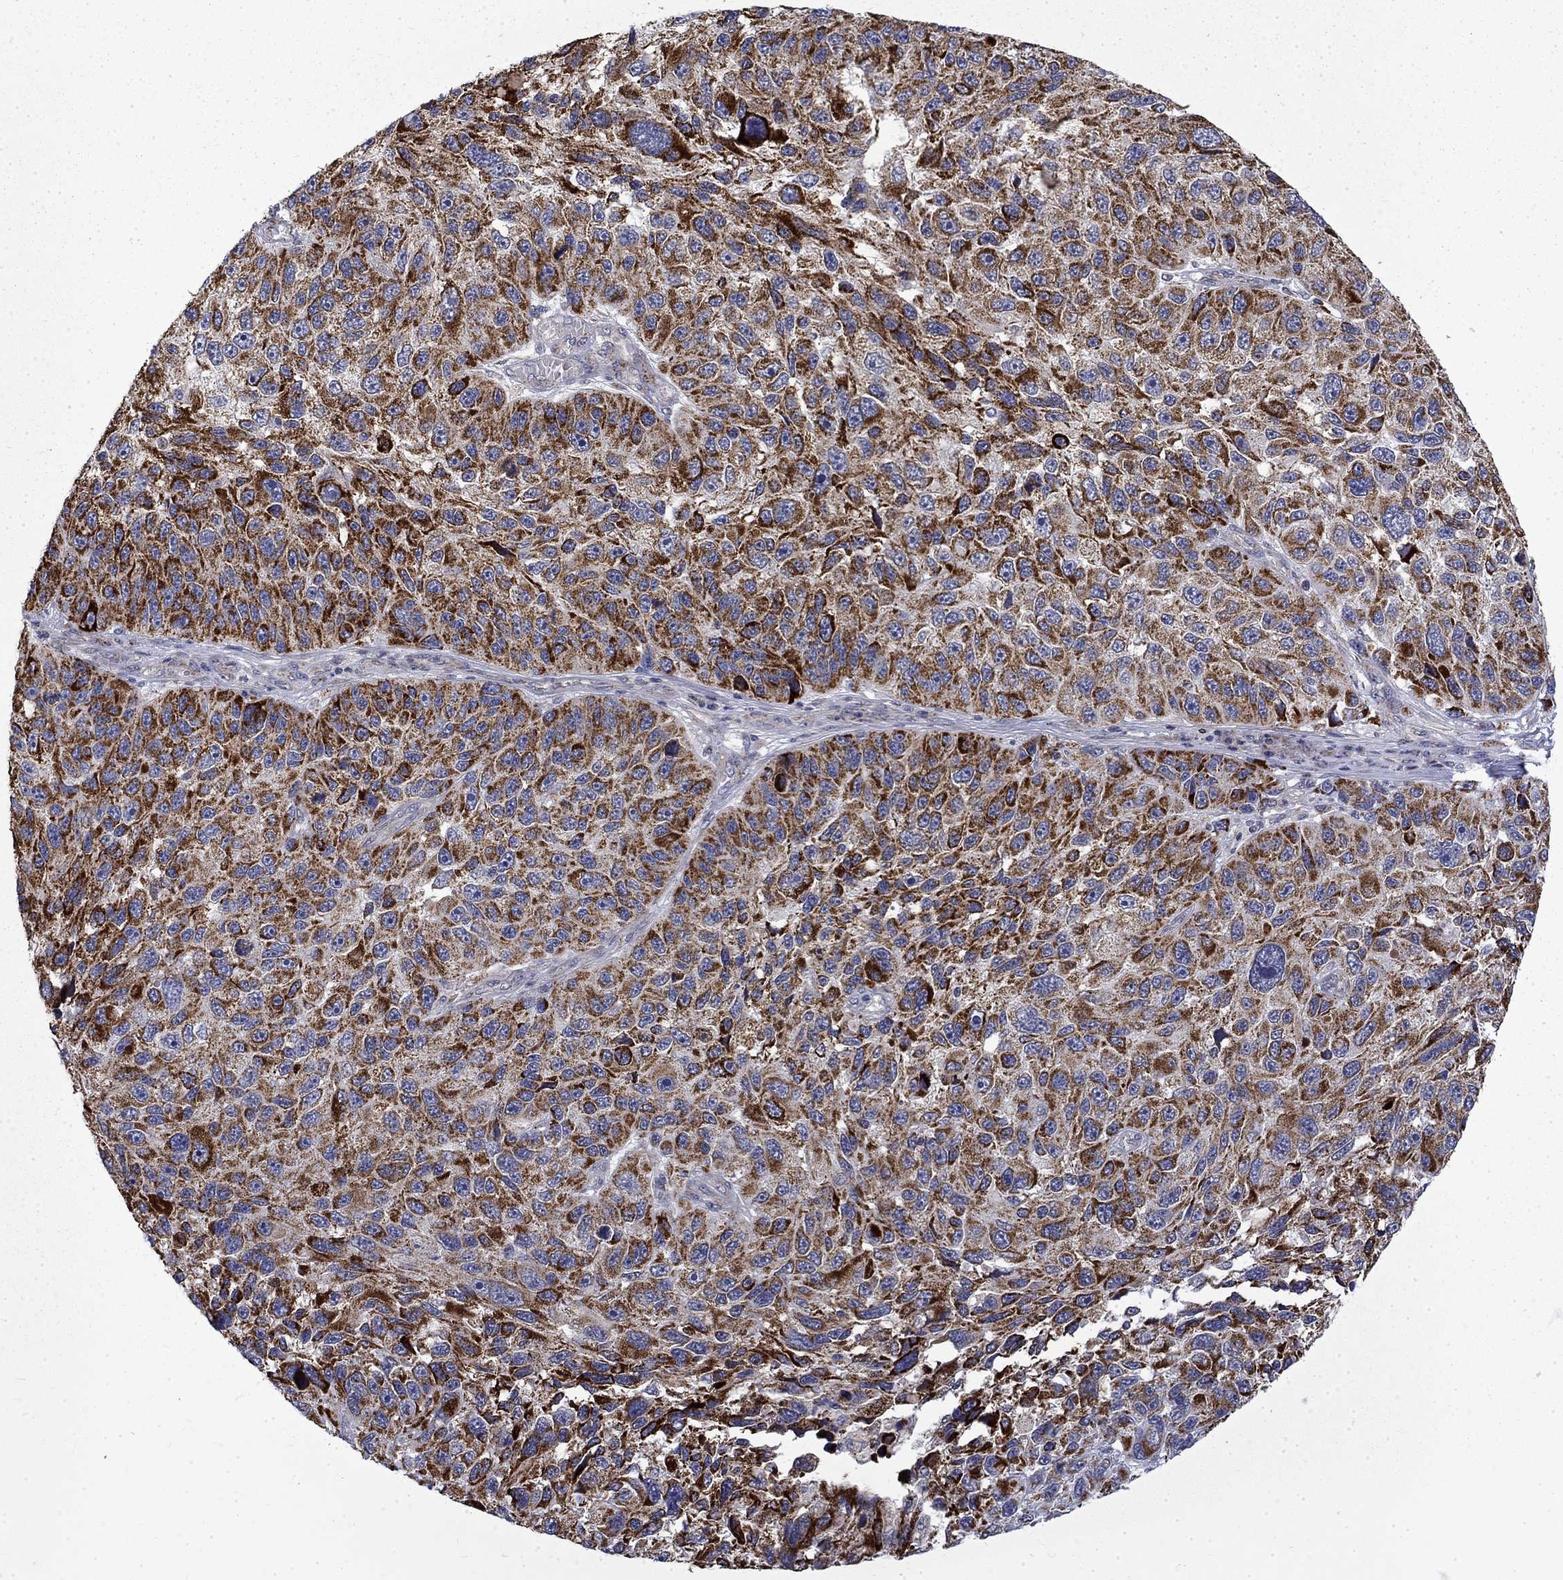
{"staining": {"intensity": "strong", "quantity": ">75%", "location": "cytoplasmic/membranous"}, "tissue": "melanoma", "cell_type": "Tumor cells", "image_type": "cancer", "snomed": [{"axis": "morphology", "description": "Malignant melanoma, NOS"}, {"axis": "topography", "description": "Skin"}], "caption": "A photomicrograph showing strong cytoplasmic/membranous expression in approximately >75% of tumor cells in malignant melanoma, as visualized by brown immunohistochemical staining.", "gene": "PCBP3", "patient": {"sex": "male", "age": 53}}